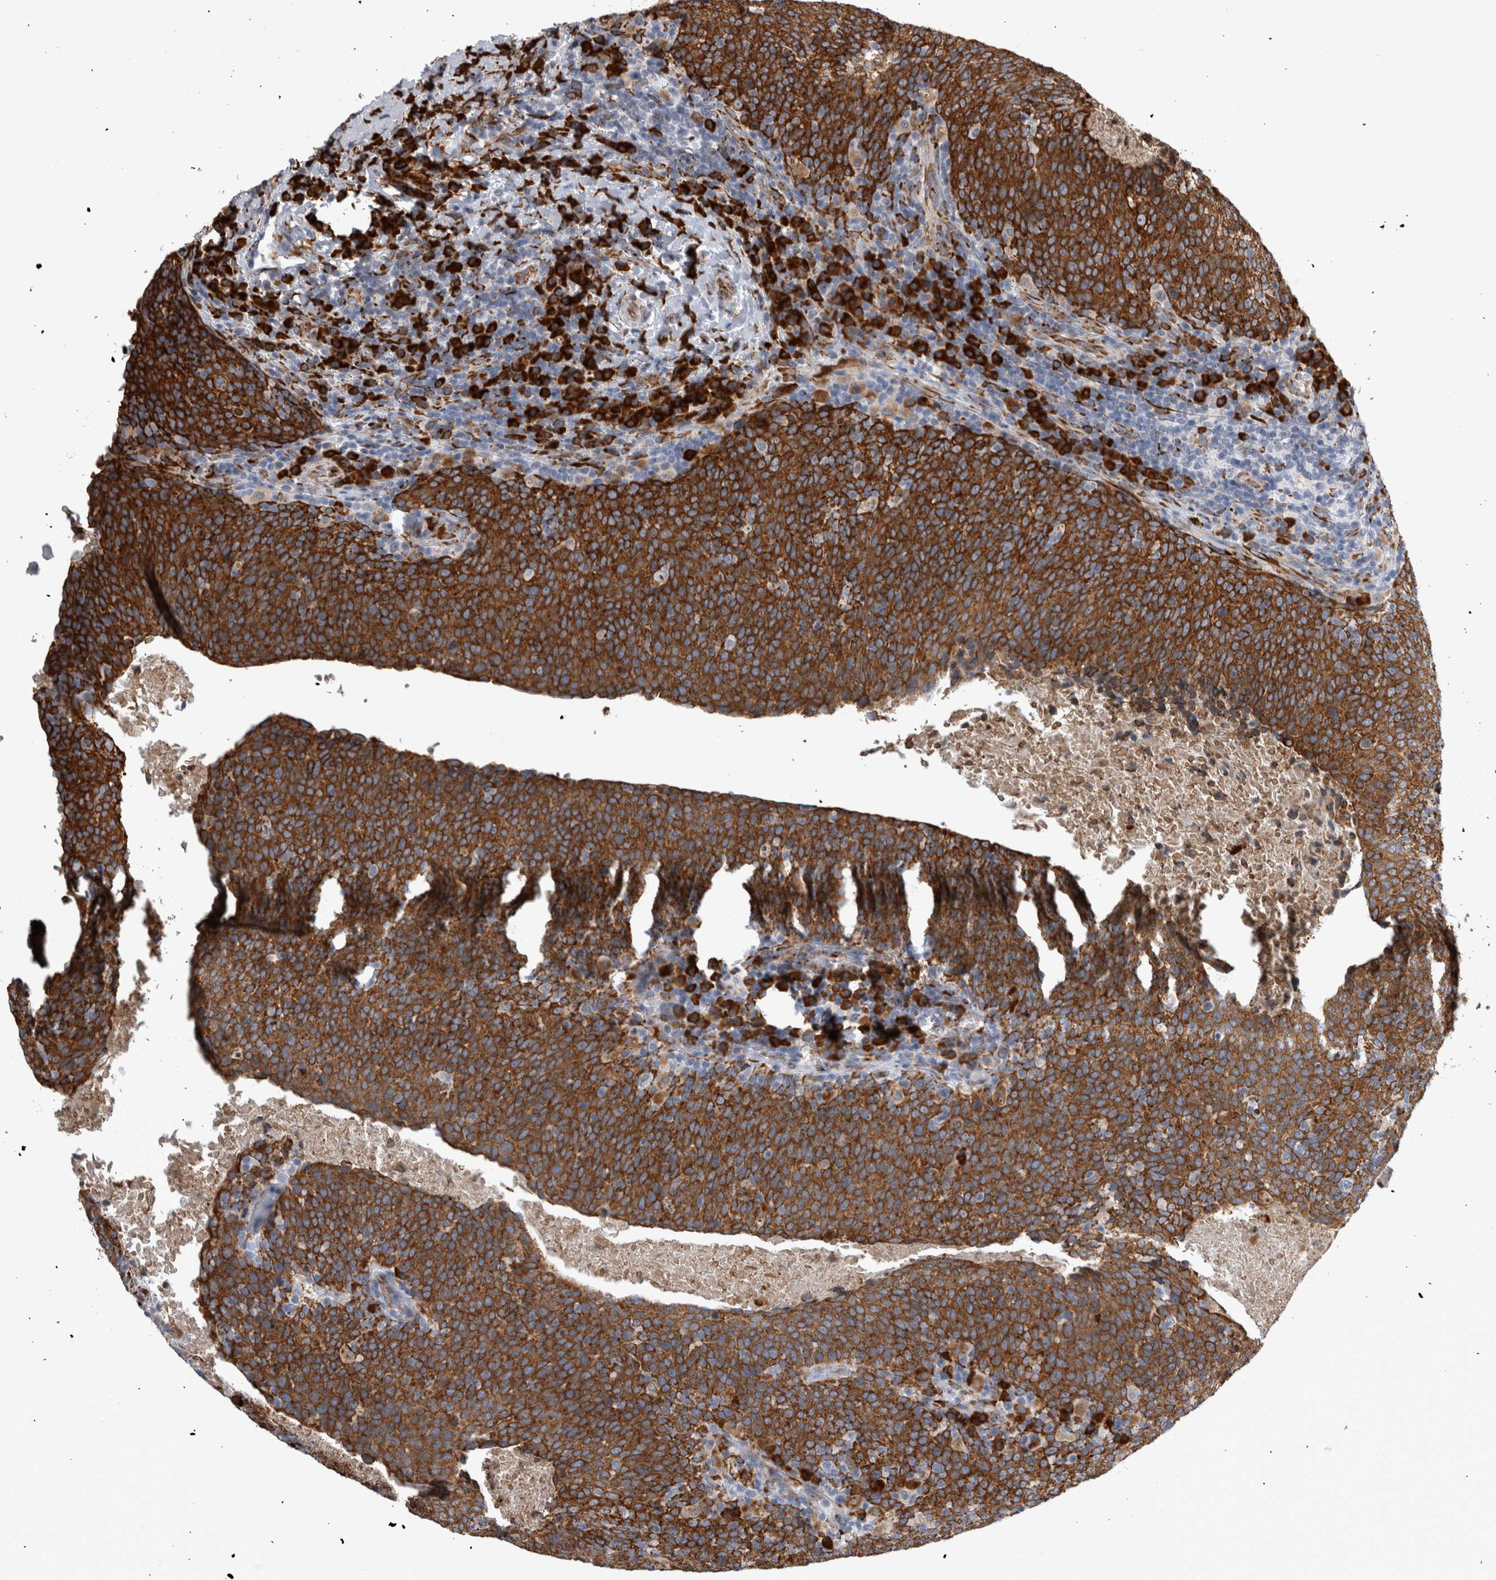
{"staining": {"intensity": "strong", "quantity": ">75%", "location": "cytoplasmic/membranous"}, "tissue": "head and neck cancer", "cell_type": "Tumor cells", "image_type": "cancer", "snomed": [{"axis": "morphology", "description": "Squamous cell carcinoma, NOS"}, {"axis": "morphology", "description": "Squamous cell carcinoma, metastatic, NOS"}, {"axis": "topography", "description": "Lymph node"}, {"axis": "topography", "description": "Head-Neck"}], "caption": "Approximately >75% of tumor cells in human head and neck cancer show strong cytoplasmic/membranous protein staining as visualized by brown immunohistochemical staining.", "gene": "FHIP2B", "patient": {"sex": "male", "age": 62}}